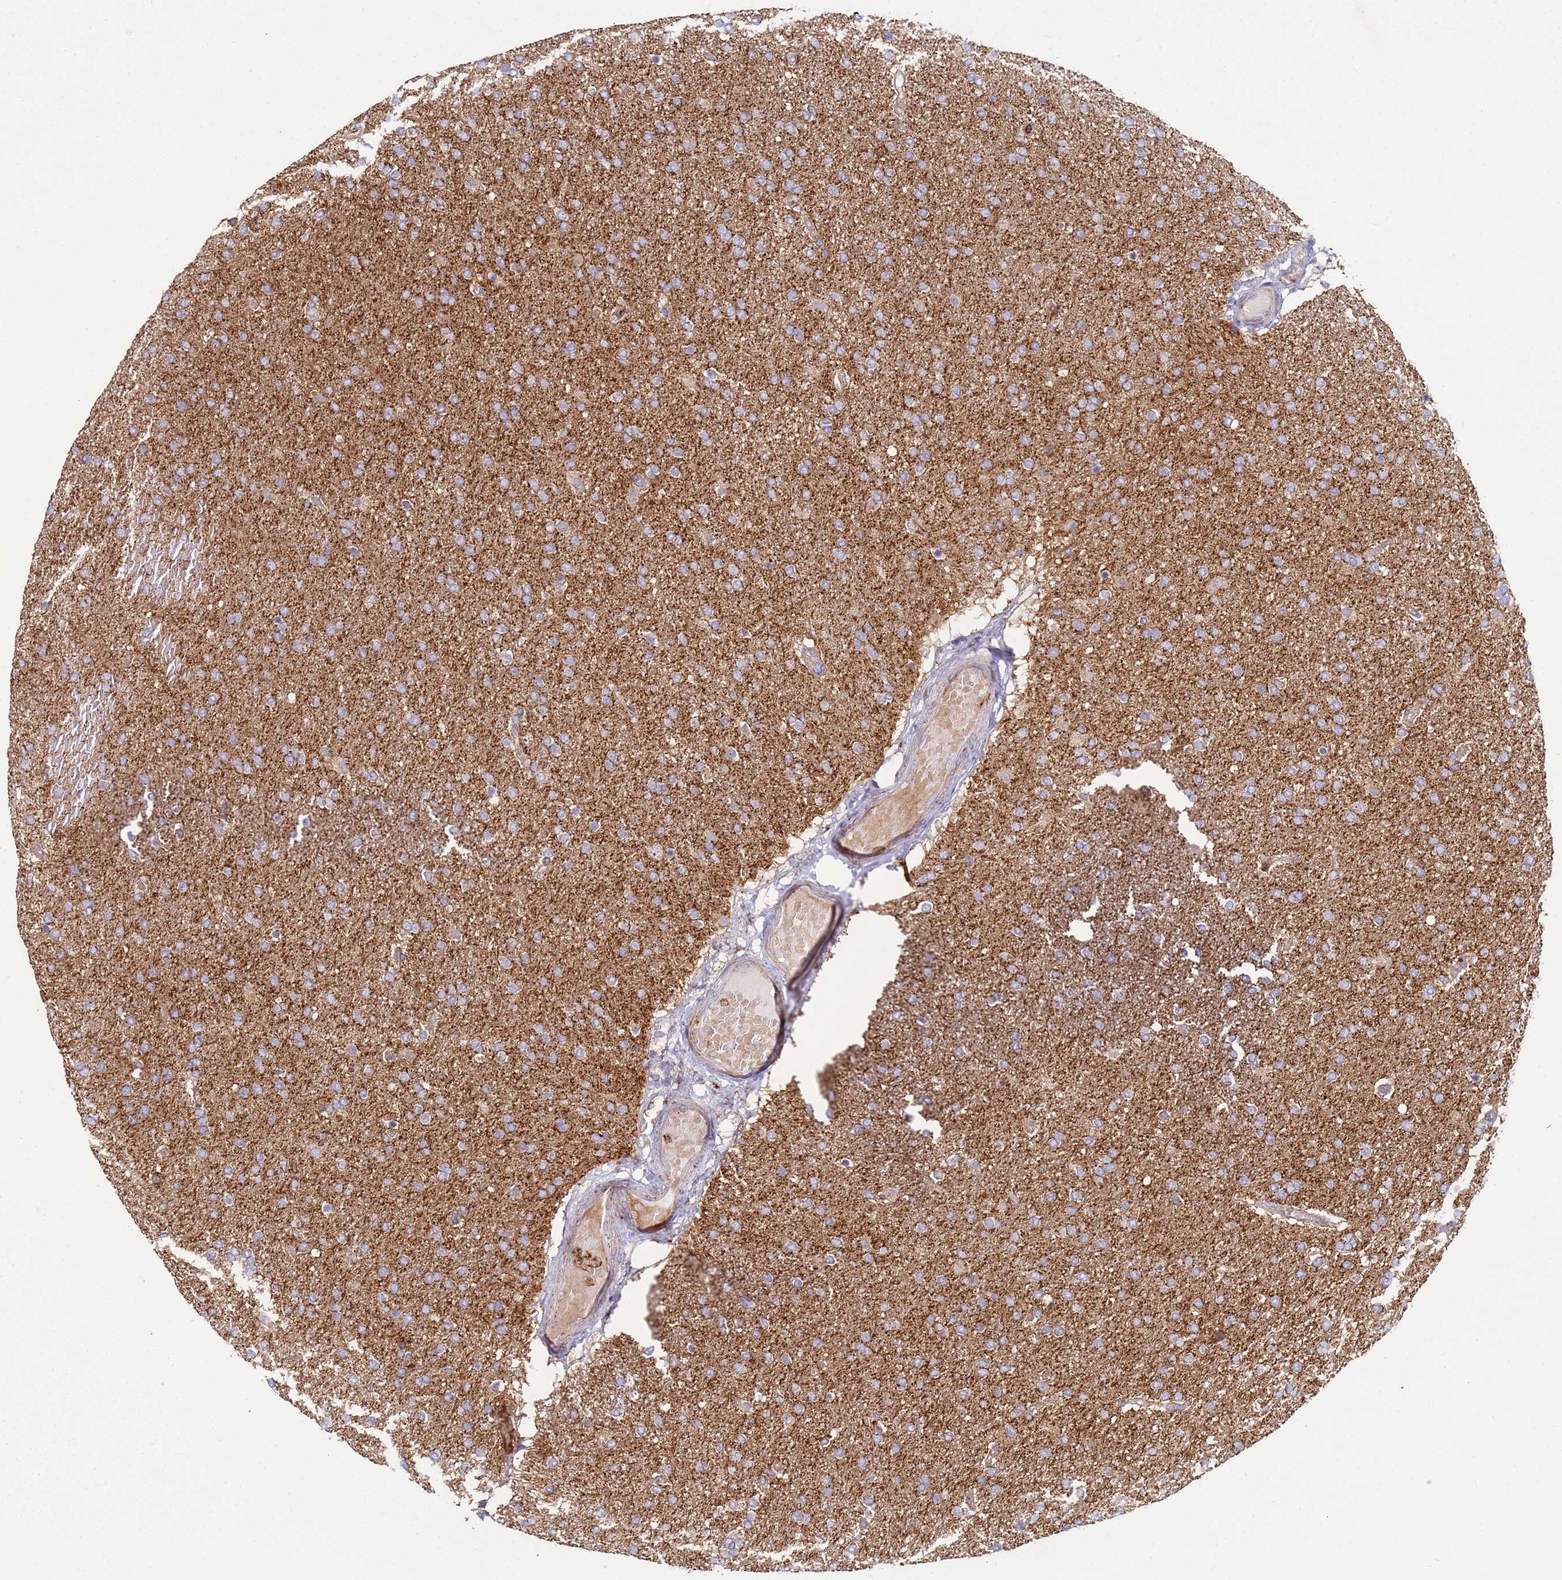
{"staining": {"intensity": "weak", "quantity": "25%-75%", "location": "cytoplasmic/membranous"}, "tissue": "glioma", "cell_type": "Tumor cells", "image_type": "cancer", "snomed": [{"axis": "morphology", "description": "Glioma, malignant, High grade"}, {"axis": "topography", "description": "Brain"}], "caption": "Brown immunohistochemical staining in glioma demonstrates weak cytoplasmic/membranous expression in about 25%-75% of tumor cells. (DAB (3,3'-diaminobenzidine) IHC, brown staining for protein, blue staining for nuclei).", "gene": "FBXO33", "patient": {"sex": "male", "age": 72}}